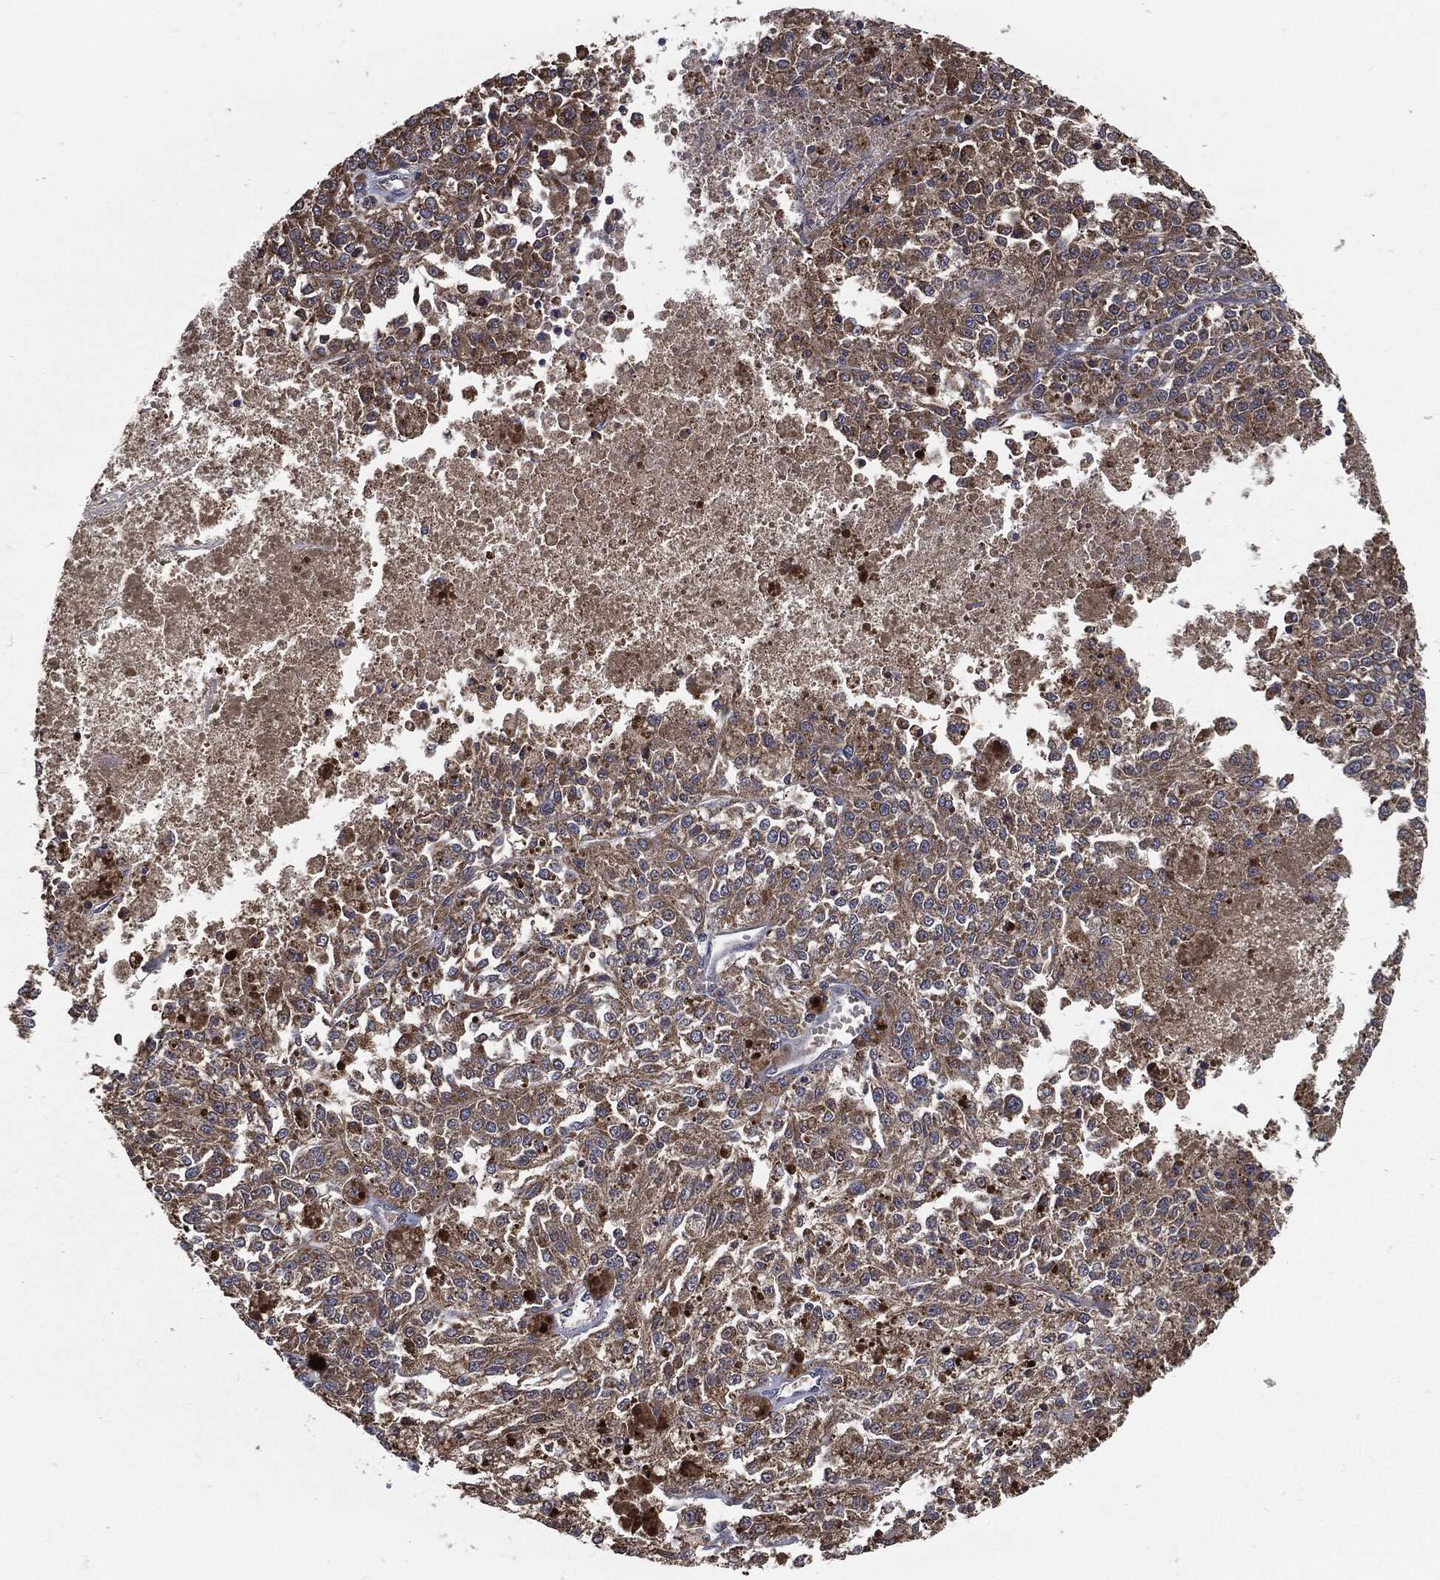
{"staining": {"intensity": "moderate", "quantity": ">75%", "location": "cytoplasmic/membranous"}, "tissue": "melanoma", "cell_type": "Tumor cells", "image_type": "cancer", "snomed": [{"axis": "morphology", "description": "Malignant melanoma, Metastatic site"}, {"axis": "topography", "description": "Lymph node"}], "caption": "Protein staining of melanoma tissue demonstrates moderate cytoplasmic/membranous positivity in approximately >75% of tumor cells.", "gene": "PRDX4", "patient": {"sex": "female", "age": 64}}